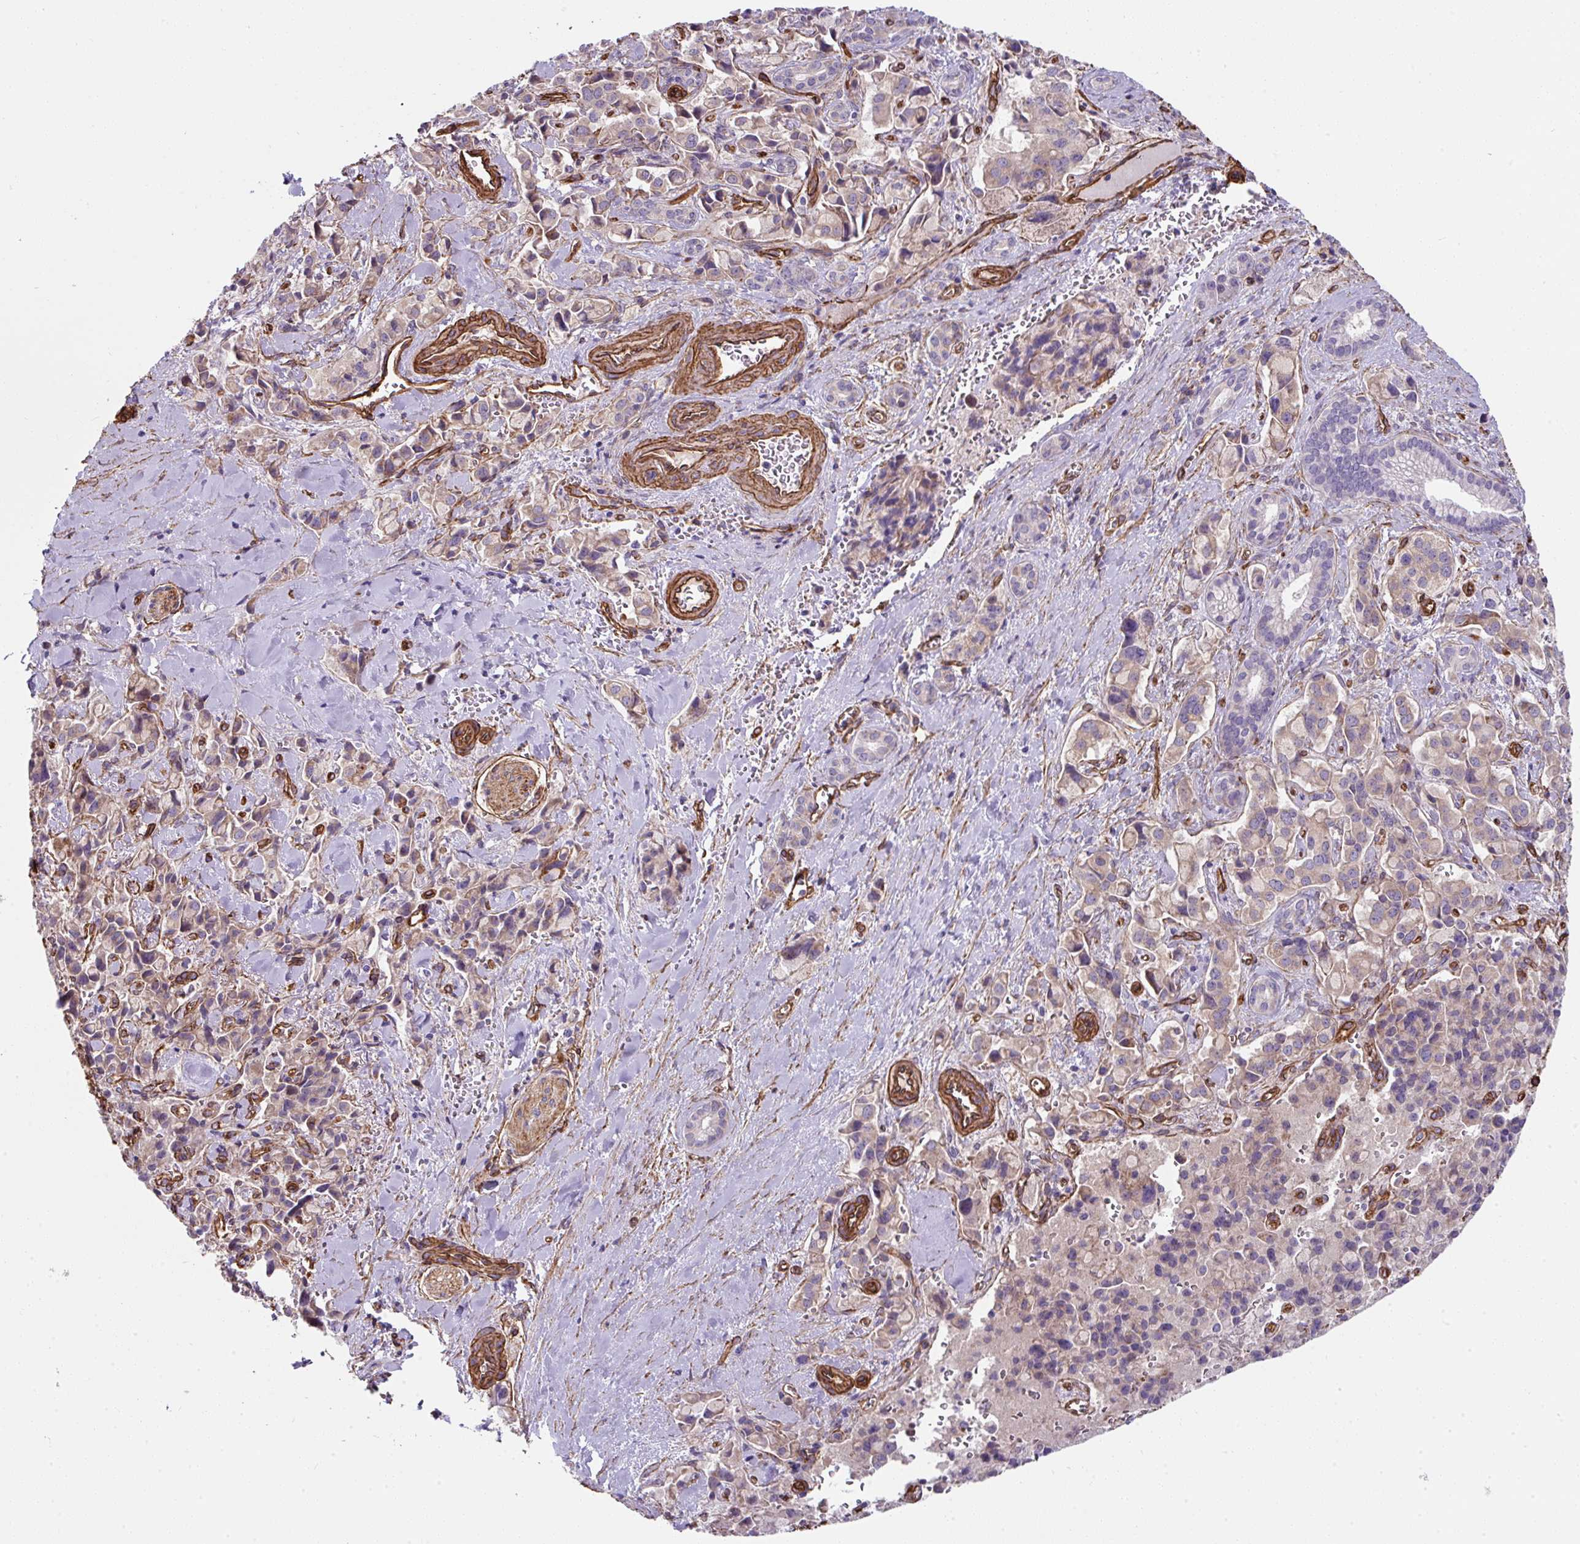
{"staining": {"intensity": "weak", "quantity": "25%-75%", "location": "cytoplasmic/membranous"}, "tissue": "pancreatic cancer", "cell_type": "Tumor cells", "image_type": "cancer", "snomed": [{"axis": "morphology", "description": "Adenocarcinoma, NOS"}, {"axis": "topography", "description": "Pancreas"}], "caption": "DAB immunohistochemical staining of human pancreatic adenocarcinoma shows weak cytoplasmic/membranous protein expression in approximately 25%-75% of tumor cells. The protein is stained brown, and the nuclei are stained in blue (DAB (3,3'-diaminobenzidine) IHC with brightfield microscopy, high magnification).", "gene": "ANKUB1", "patient": {"sex": "male", "age": 65}}